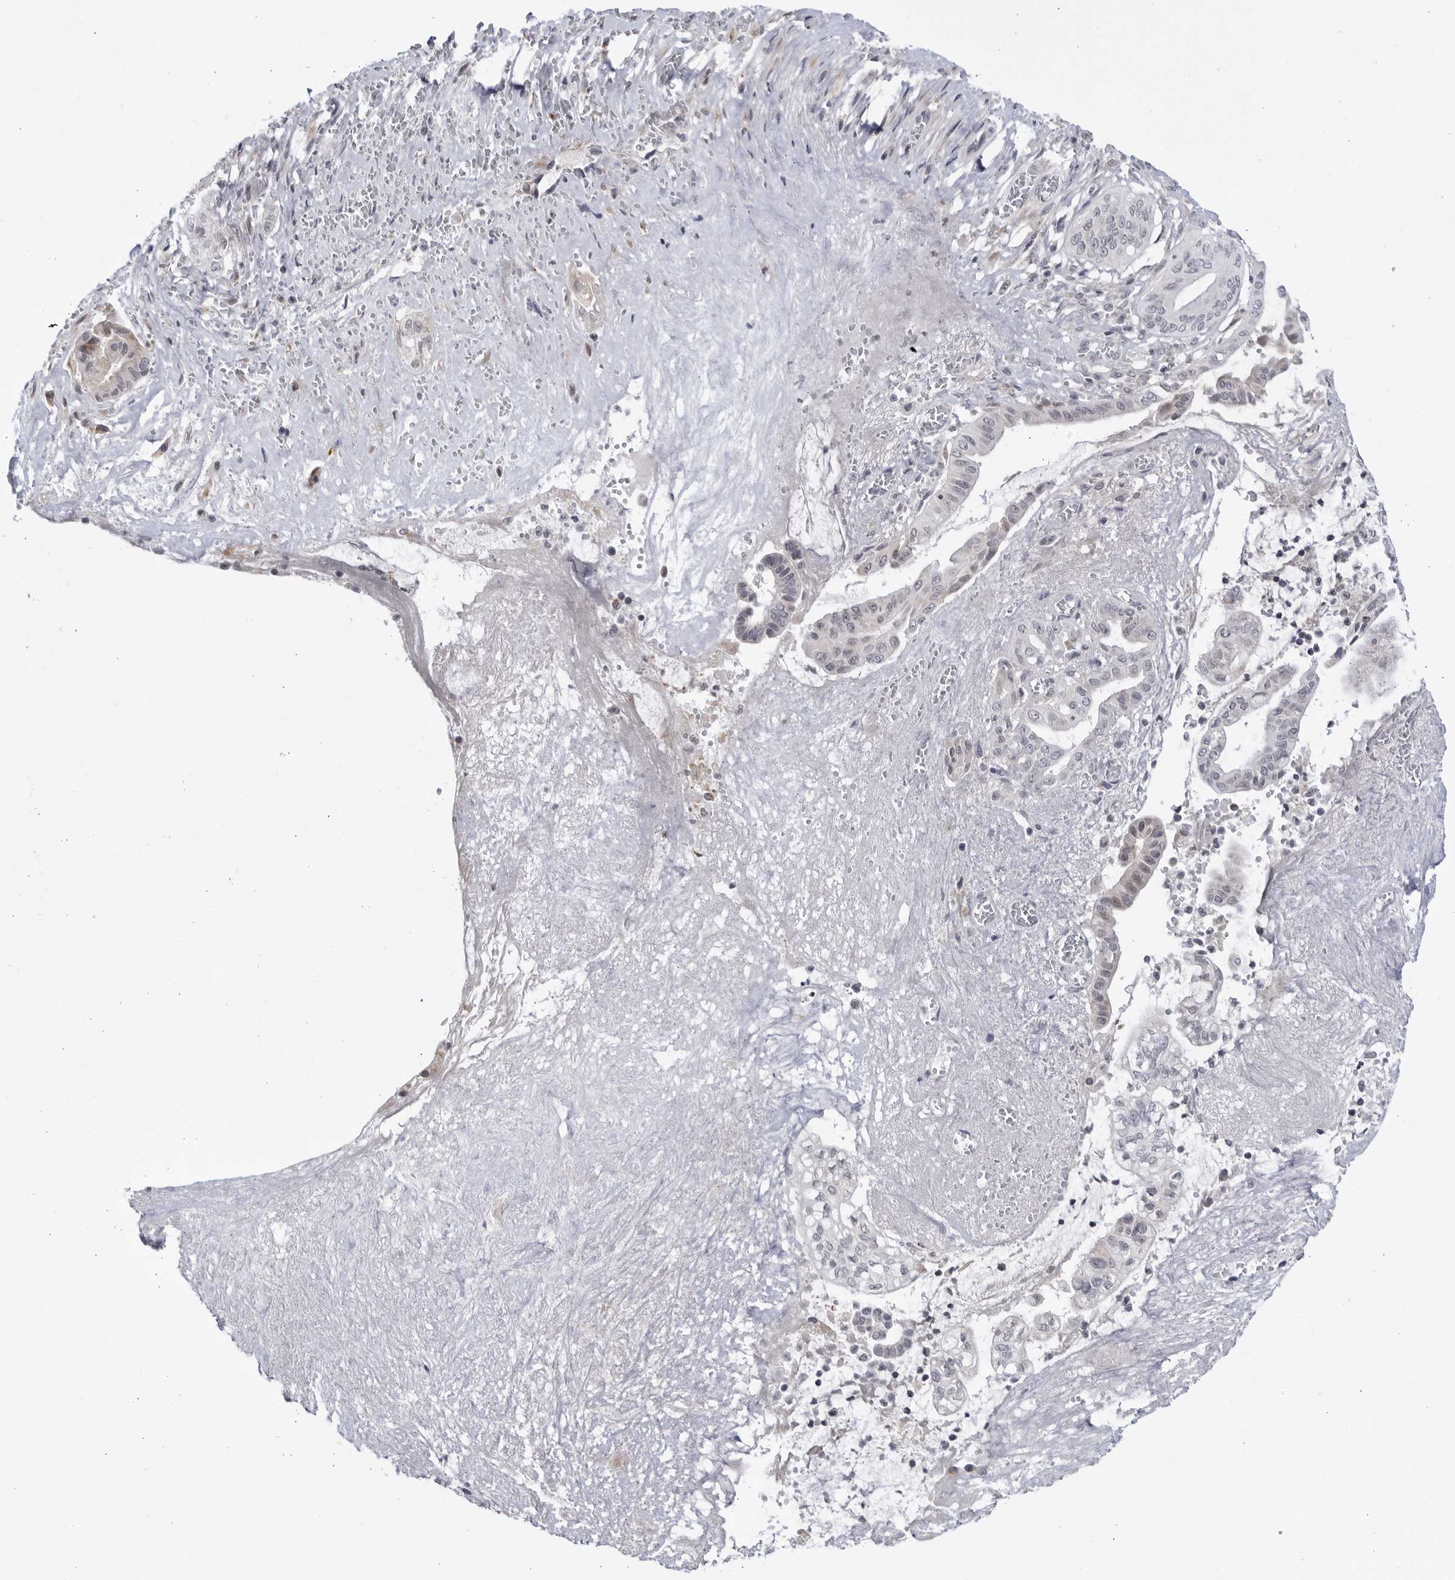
{"staining": {"intensity": "negative", "quantity": "none", "location": "none"}, "tissue": "pancreatic cancer", "cell_type": "Tumor cells", "image_type": "cancer", "snomed": [{"axis": "morphology", "description": "Adenocarcinoma, NOS"}, {"axis": "topography", "description": "Pancreas"}], "caption": "This is an immunohistochemistry (IHC) photomicrograph of human pancreatic adenocarcinoma. There is no positivity in tumor cells.", "gene": "CNBD1", "patient": {"sex": "male", "age": 58}}